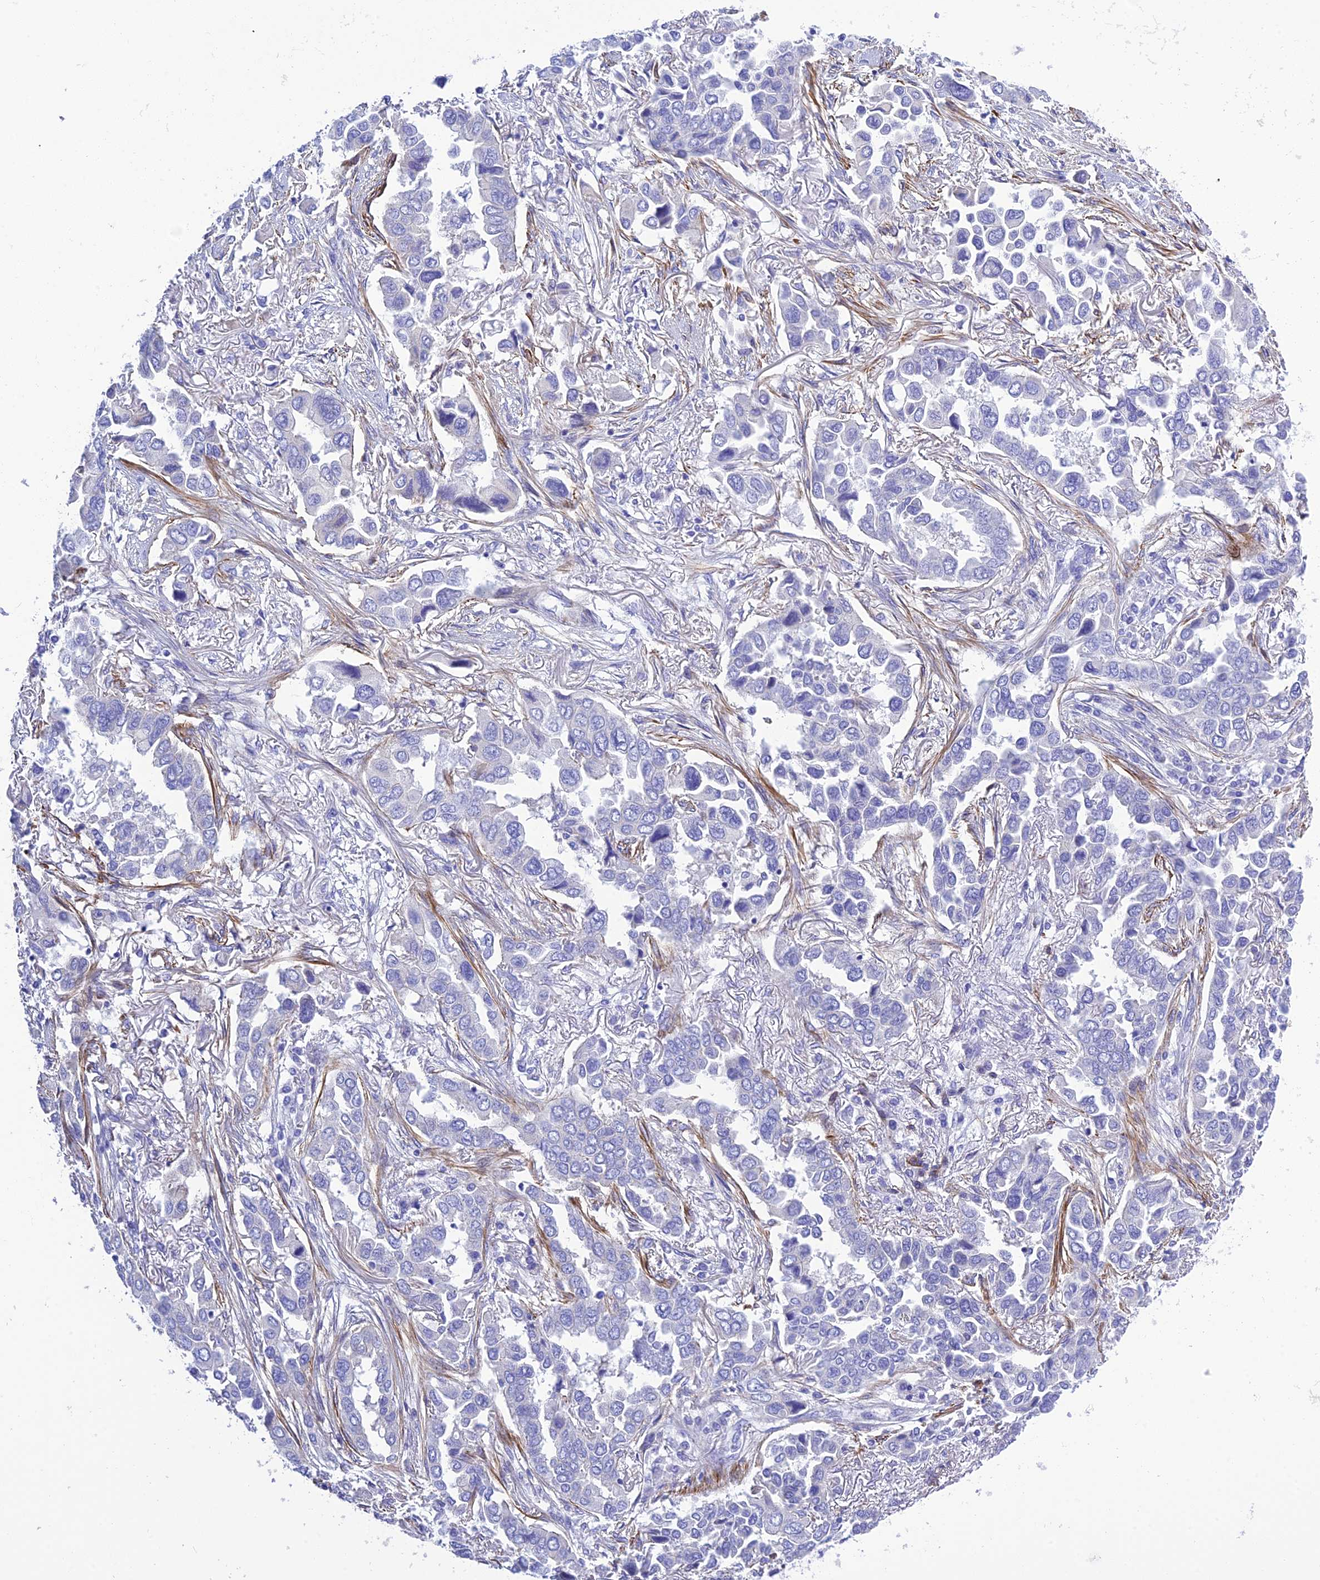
{"staining": {"intensity": "negative", "quantity": "none", "location": "none"}, "tissue": "lung cancer", "cell_type": "Tumor cells", "image_type": "cancer", "snomed": [{"axis": "morphology", "description": "Adenocarcinoma, NOS"}, {"axis": "topography", "description": "Lung"}], "caption": "Tumor cells show no significant staining in lung cancer (adenocarcinoma).", "gene": "FRA10AC1", "patient": {"sex": "female", "age": 76}}